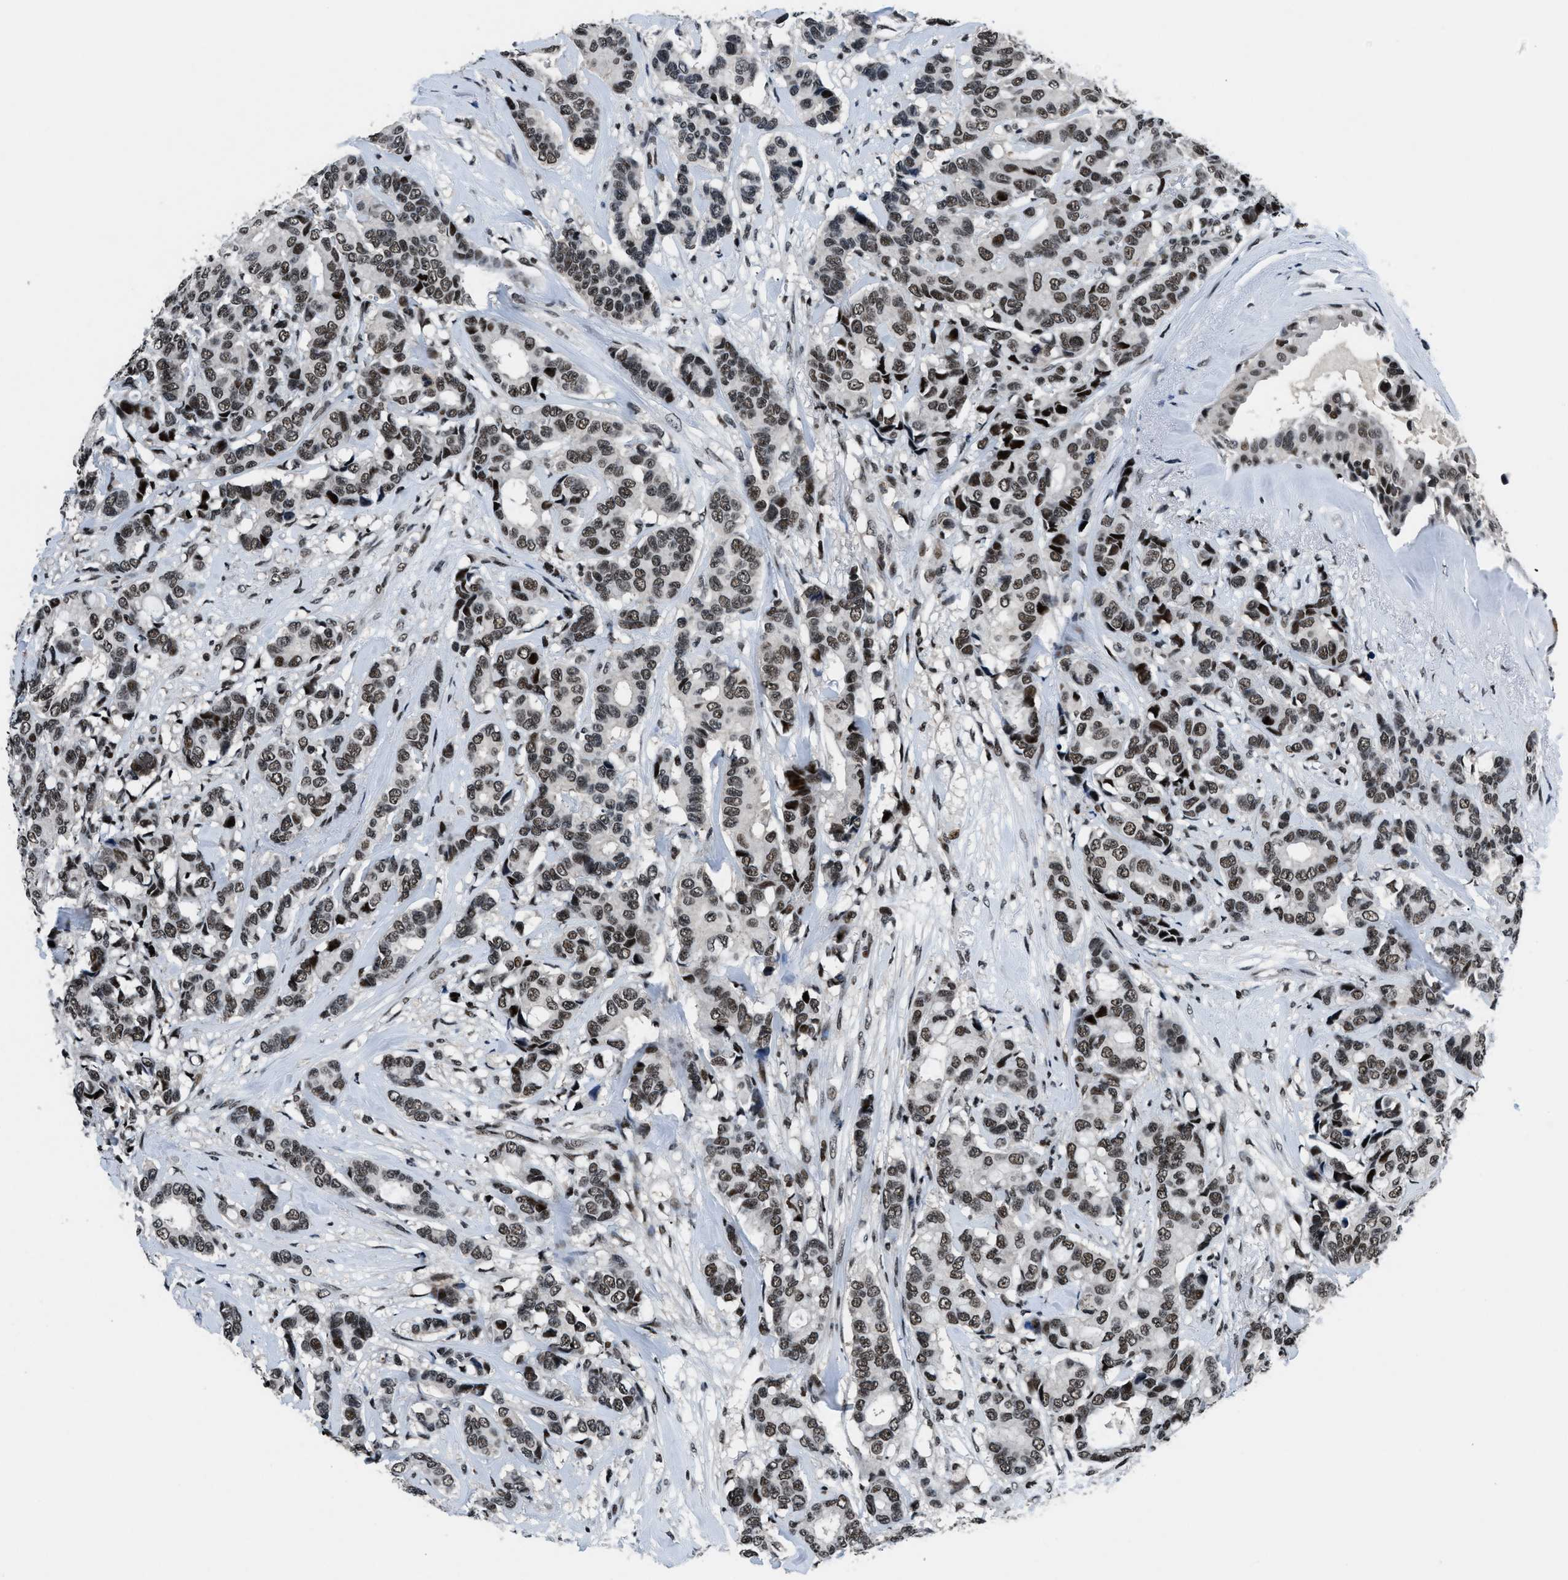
{"staining": {"intensity": "strong", "quantity": ">75%", "location": "nuclear"}, "tissue": "breast cancer", "cell_type": "Tumor cells", "image_type": "cancer", "snomed": [{"axis": "morphology", "description": "Duct carcinoma"}, {"axis": "topography", "description": "Breast"}], "caption": "Breast cancer stained with immunohistochemistry (IHC) reveals strong nuclear staining in approximately >75% of tumor cells. (Brightfield microscopy of DAB IHC at high magnification).", "gene": "SMARCB1", "patient": {"sex": "female", "age": 87}}